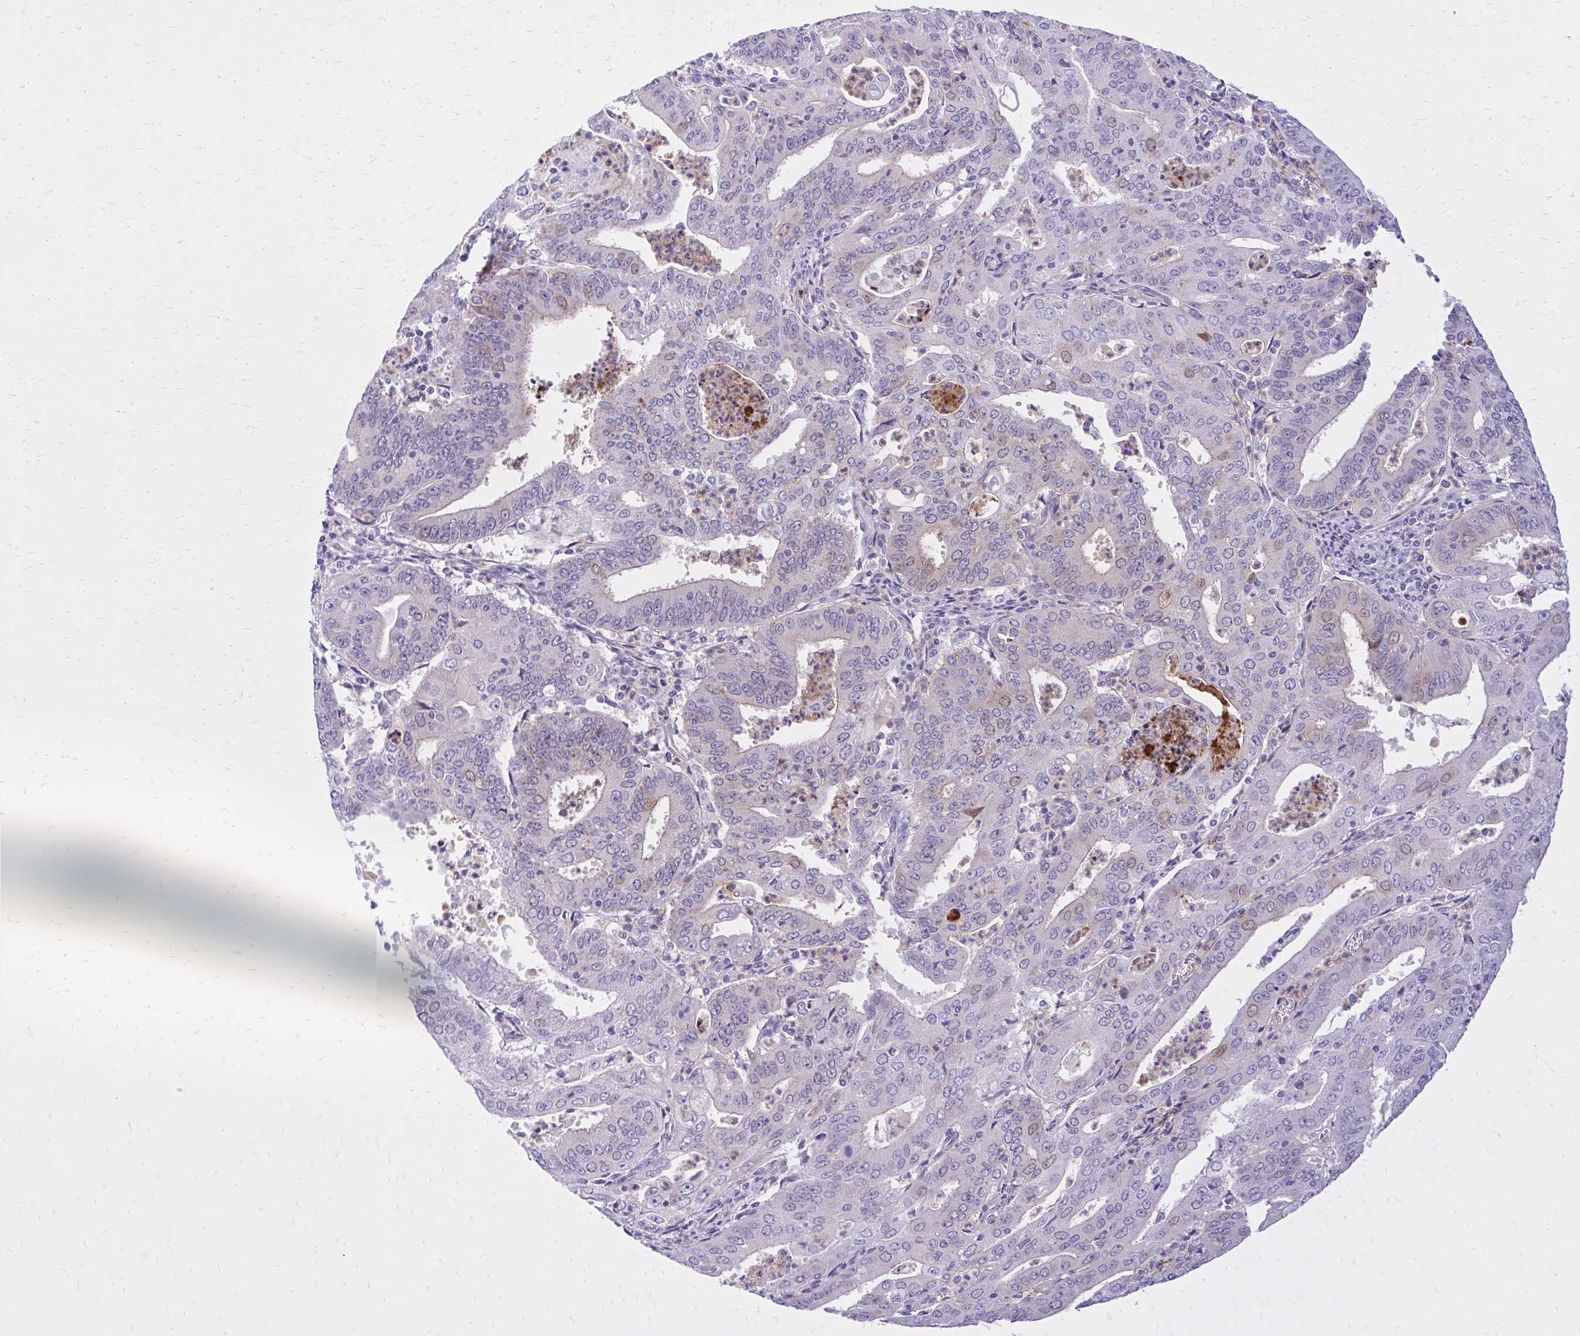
{"staining": {"intensity": "negative", "quantity": "none", "location": "none"}, "tissue": "cervical cancer", "cell_type": "Tumor cells", "image_type": "cancer", "snomed": [{"axis": "morphology", "description": "Adenocarcinoma, NOS"}, {"axis": "topography", "description": "Cervix"}], "caption": "Cervical adenocarcinoma was stained to show a protein in brown. There is no significant staining in tumor cells. (DAB immunohistochemistry, high magnification).", "gene": "ADAMTSL1", "patient": {"sex": "female", "age": 56}}